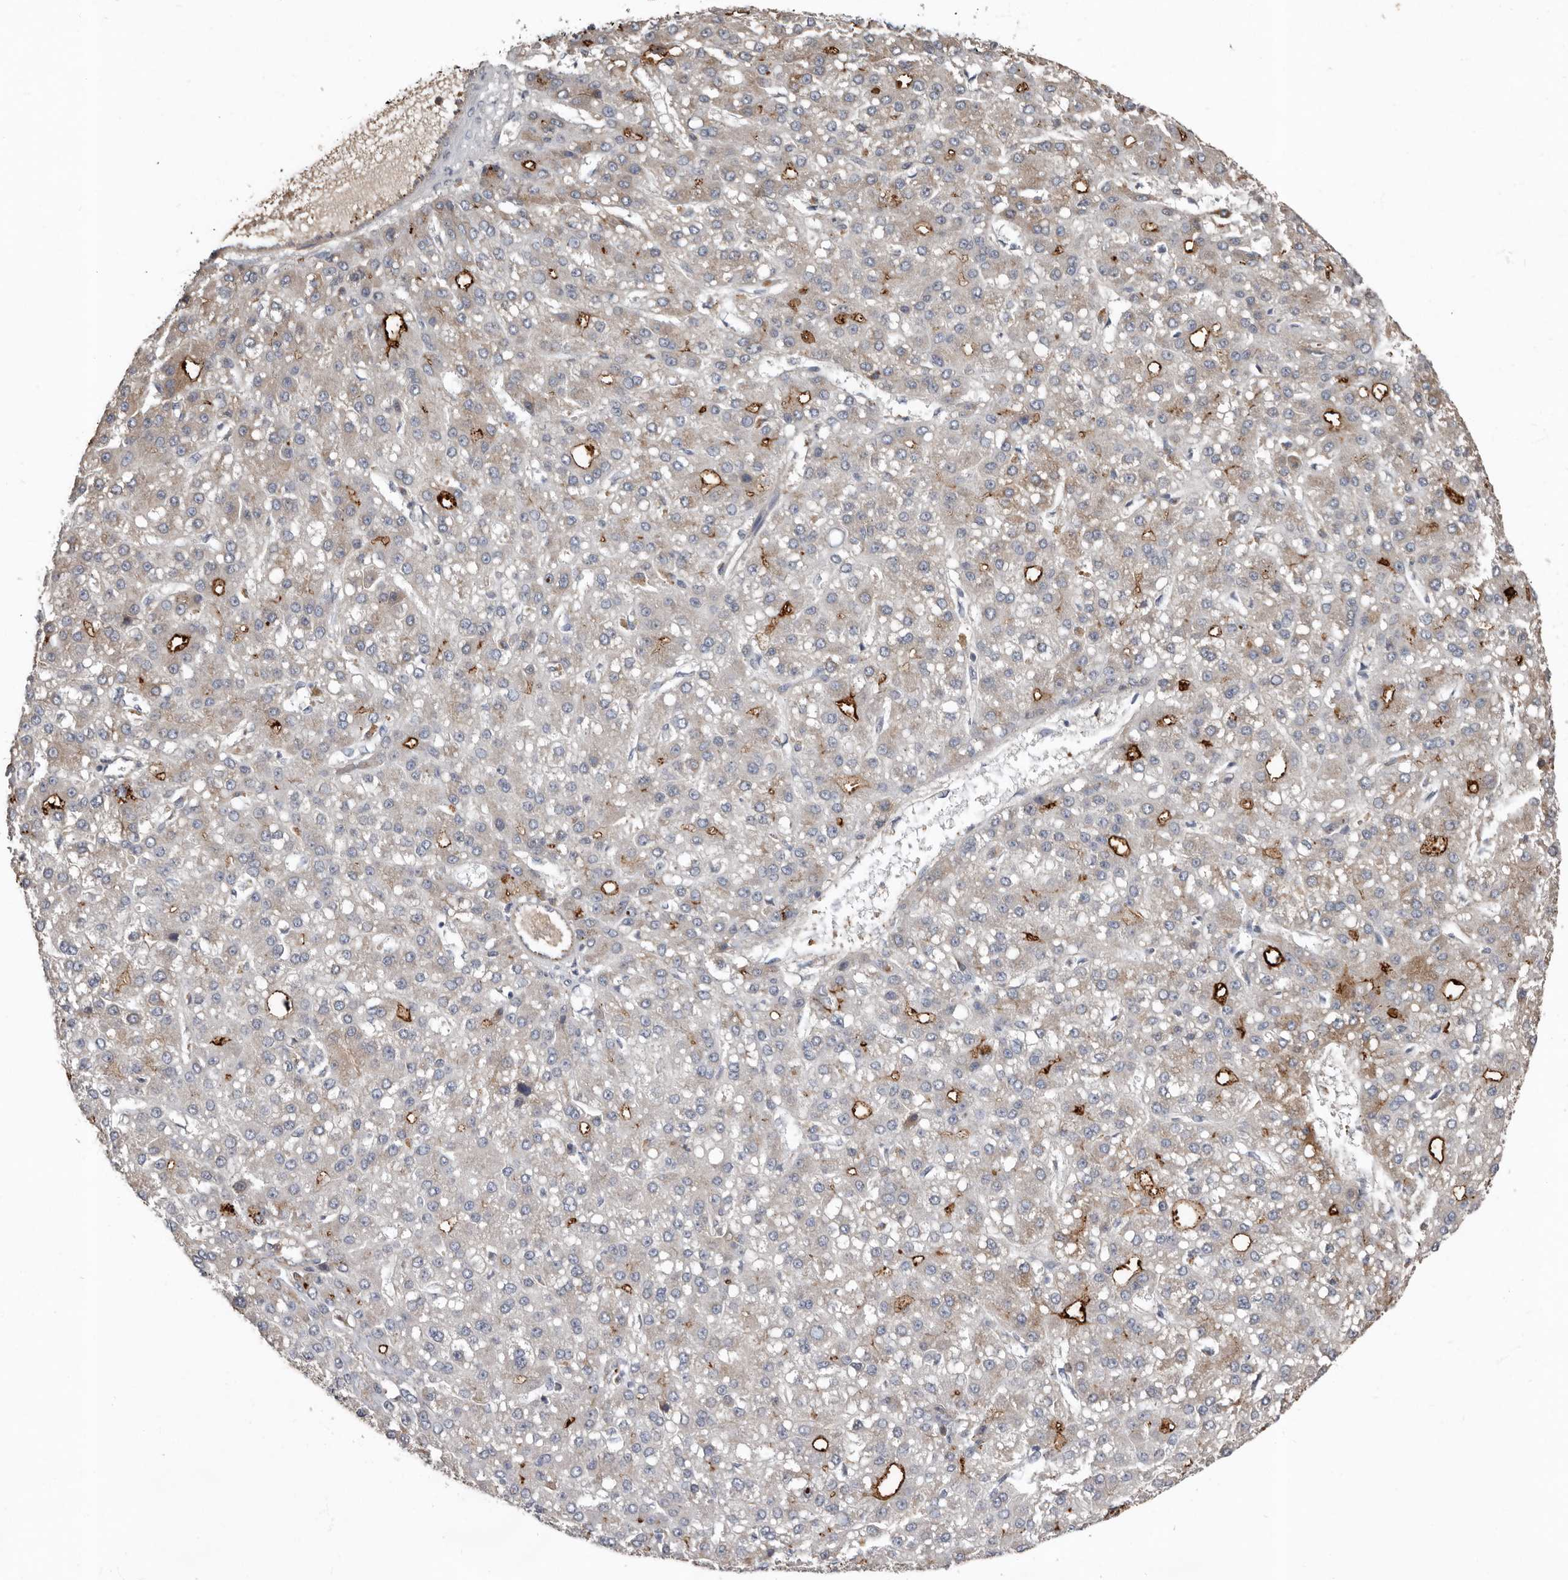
{"staining": {"intensity": "strong", "quantity": "<25%", "location": "cytoplasmic/membranous"}, "tissue": "liver cancer", "cell_type": "Tumor cells", "image_type": "cancer", "snomed": [{"axis": "morphology", "description": "Carcinoma, Hepatocellular, NOS"}, {"axis": "topography", "description": "Liver"}], "caption": "About <25% of tumor cells in liver cancer show strong cytoplasmic/membranous protein expression as visualized by brown immunohistochemical staining.", "gene": "LRGUK", "patient": {"sex": "male", "age": 67}}